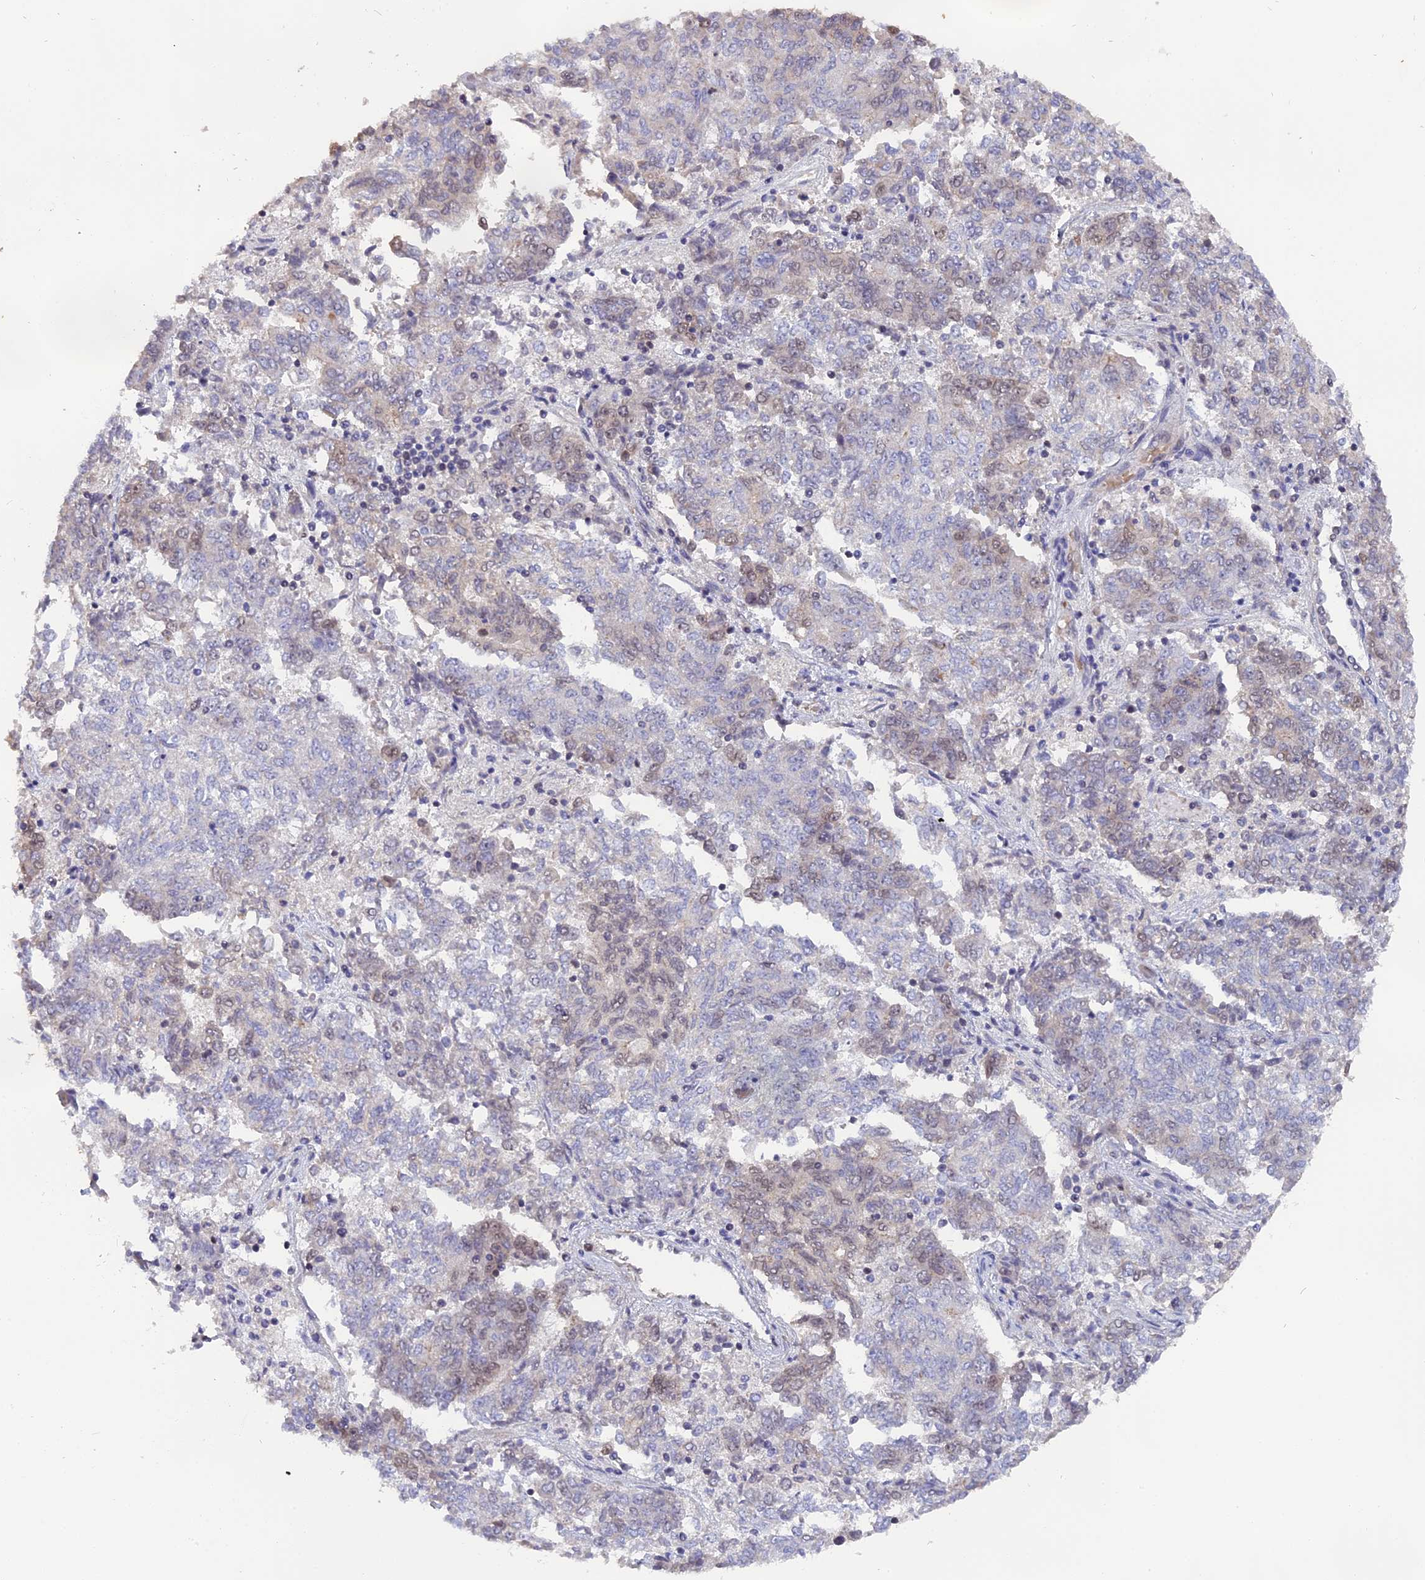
{"staining": {"intensity": "weak", "quantity": "<25%", "location": "nuclear"}, "tissue": "endometrial cancer", "cell_type": "Tumor cells", "image_type": "cancer", "snomed": [{"axis": "morphology", "description": "Adenocarcinoma, NOS"}, {"axis": "topography", "description": "Endometrium"}], "caption": "Immunohistochemistry (IHC) photomicrograph of human endometrial cancer (adenocarcinoma) stained for a protein (brown), which reveals no staining in tumor cells.", "gene": "PYGO1", "patient": {"sex": "female", "age": 80}}